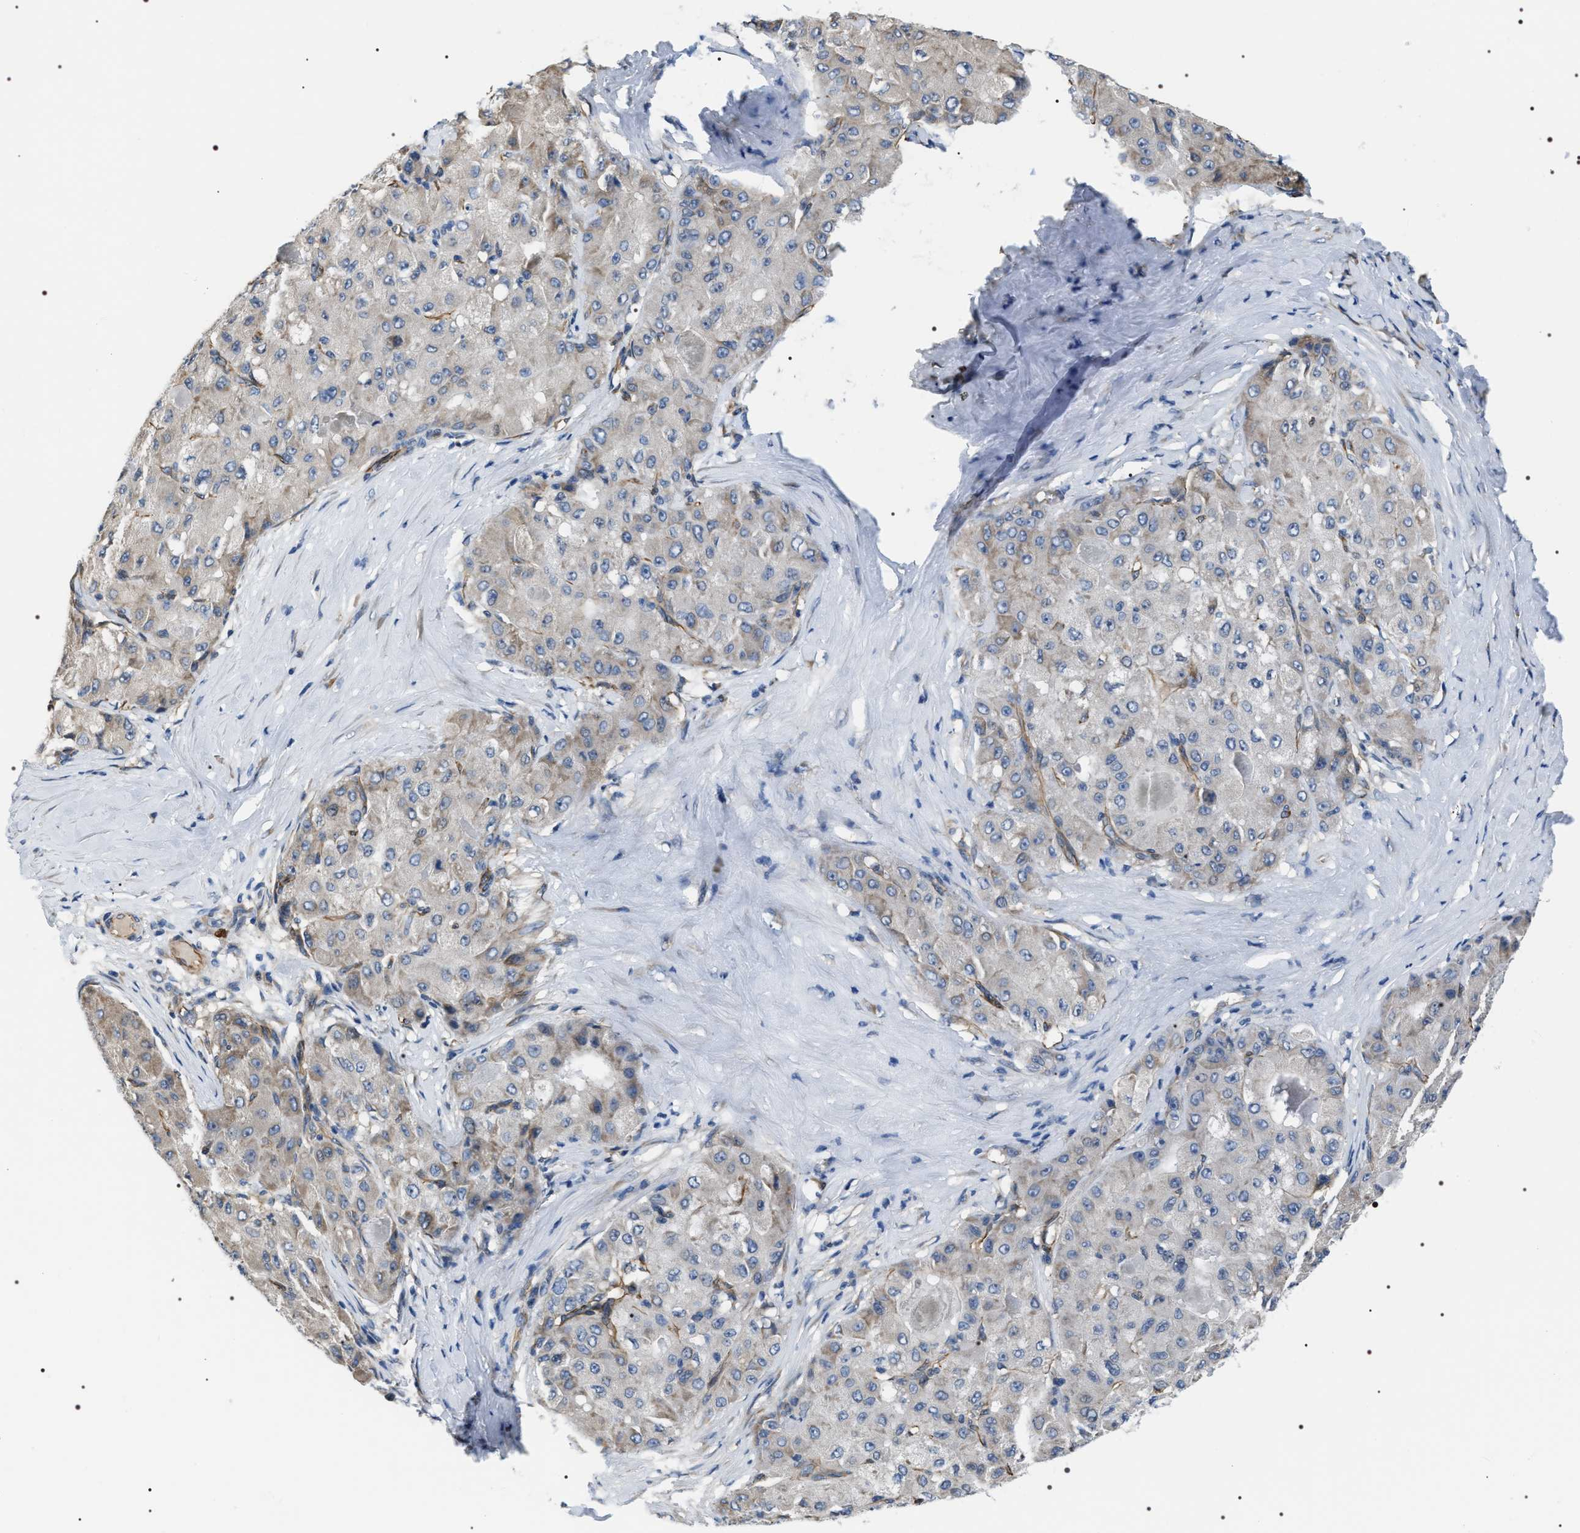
{"staining": {"intensity": "negative", "quantity": "none", "location": "none"}, "tissue": "liver cancer", "cell_type": "Tumor cells", "image_type": "cancer", "snomed": [{"axis": "morphology", "description": "Carcinoma, Hepatocellular, NOS"}, {"axis": "topography", "description": "Liver"}], "caption": "Immunohistochemical staining of human hepatocellular carcinoma (liver) exhibits no significant expression in tumor cells.", "gene": "PKD1L1", "patient": {"sex": "male", "age": 80}}